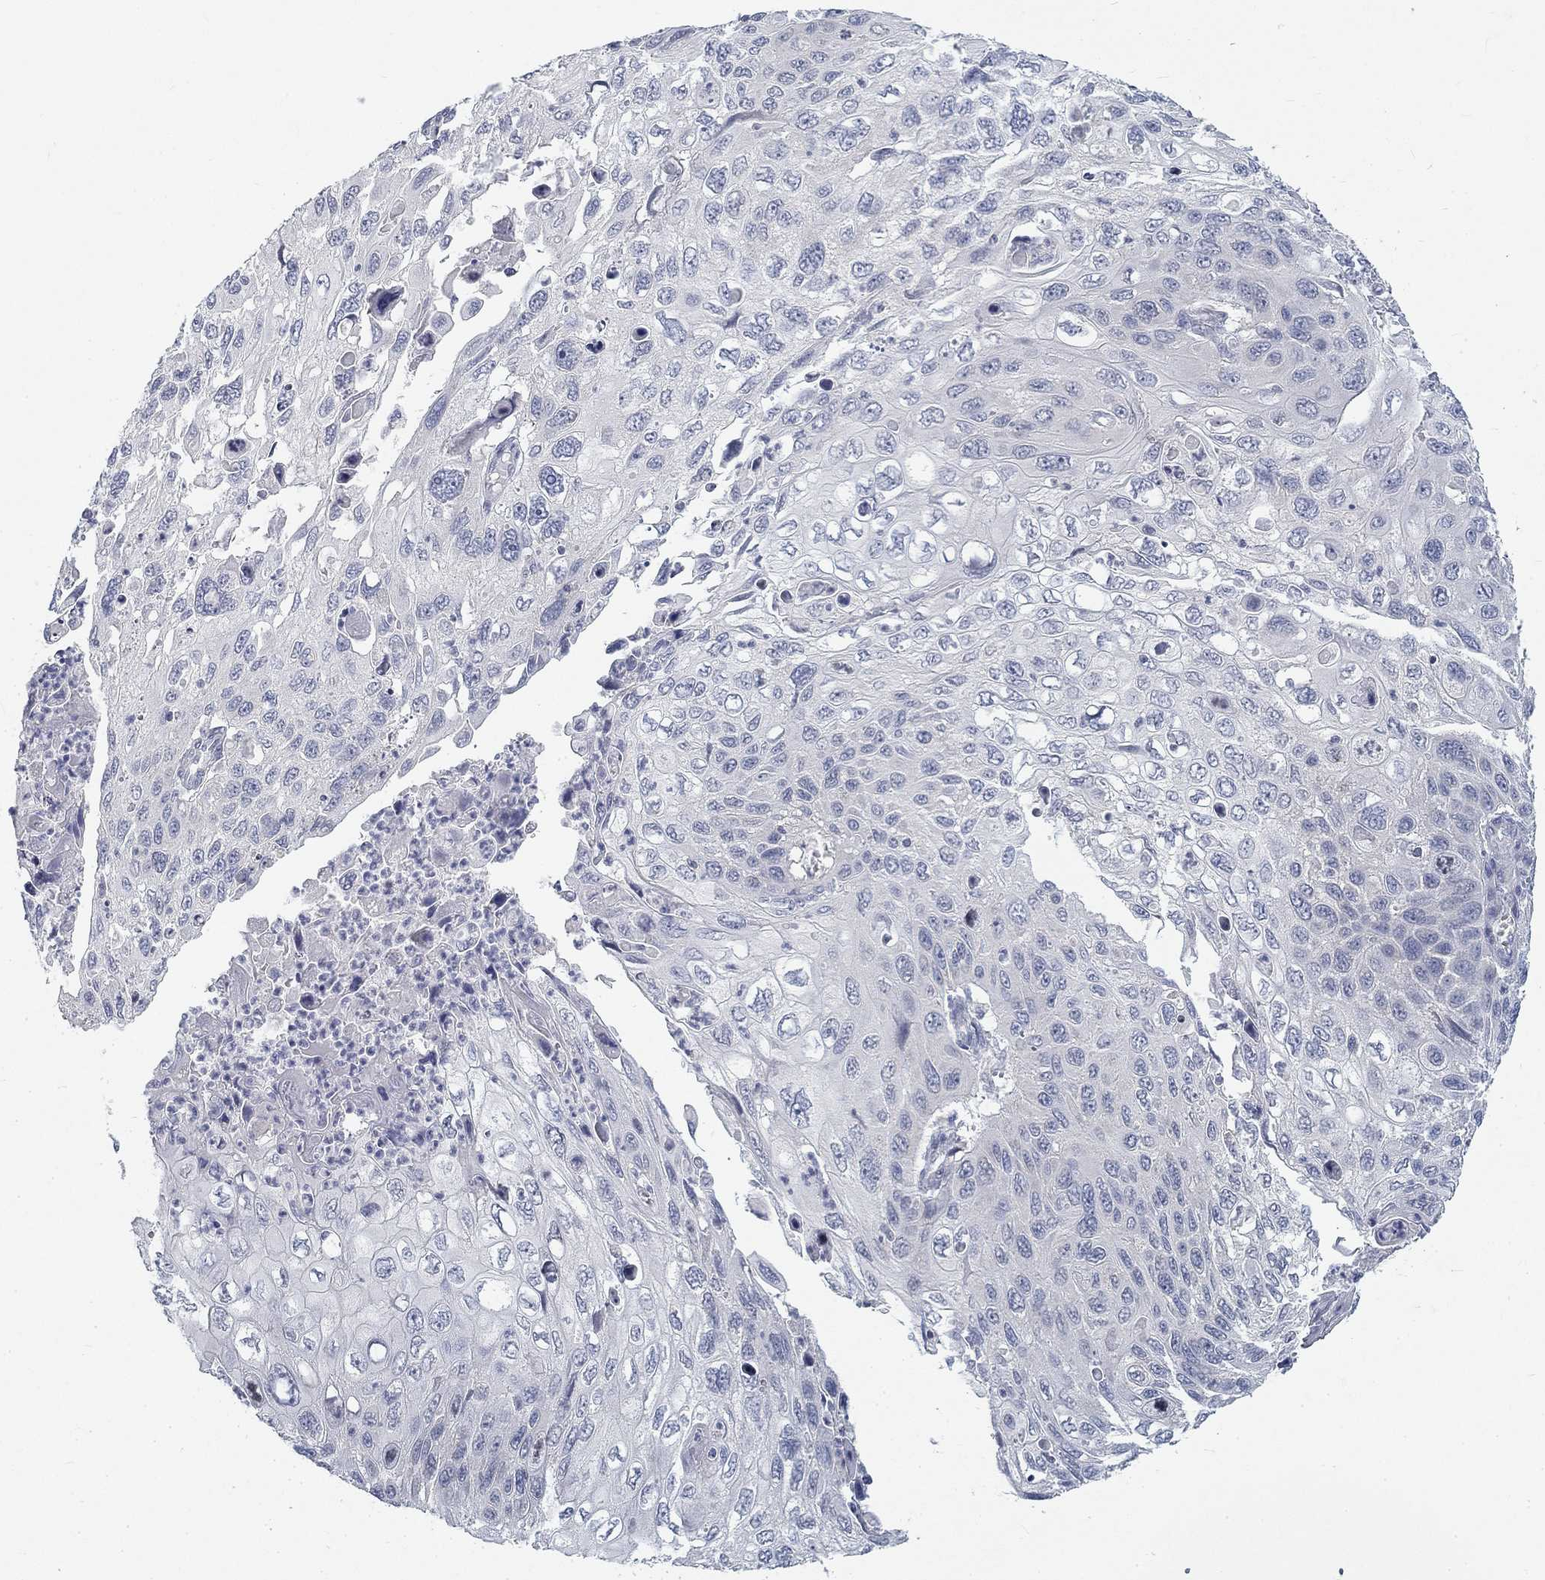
{"staining": {"intensity": "weak", "quantity": "<25%", "location": "cytoplasmic/membranous"}, "tissue": "cervical cancer", "cell_type": "Tumor cells", "image_type": "cancer", "snomed": [{"axis": "morphology", "description": "Squamous cell carcinoma, NOS"}, {"axis": "topography", "description": "Cervix"}], "caption": "DAB (3,3'-diaminobenzidine) immunohistochemical staining of squamous cell carcinoma (cervical) exhibits no significant positivity in tumor cells.", "gene": "ATP1A3", "patient": {"sex": "female", "age": 70}}